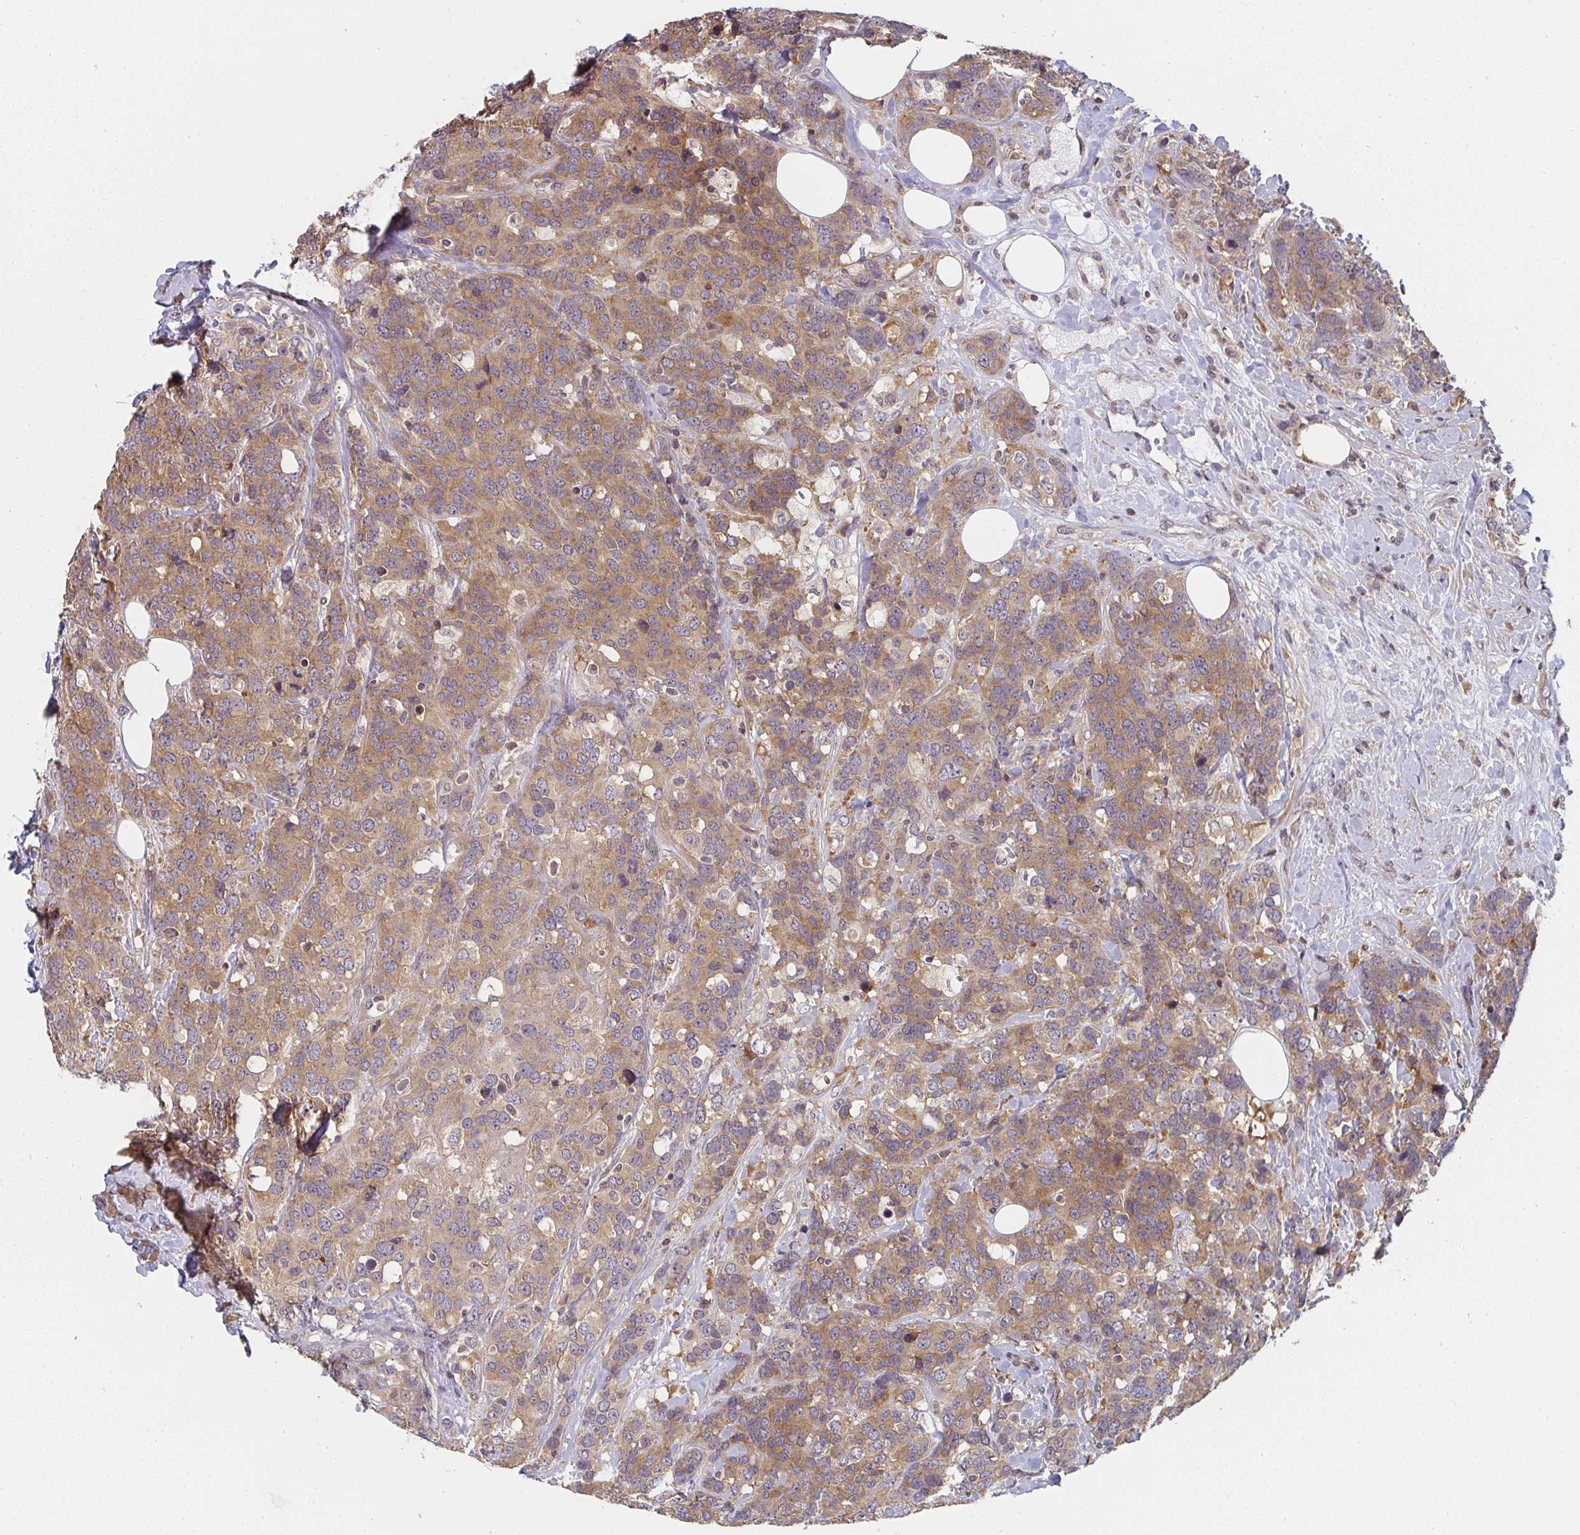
{"staining": {"intensity": "moderate", "quantity": ">75%", "location": "cytoplasmic/membranous"}, "tissue": "breast cancer", "cell_type": "Tumor cells", "image_type": "cancer", "snomed": [{"axis": "morphology", "description": "Lobular carcinoma"}, {"axis": "topography", "description": "Breast"}], "caption": "Brown immunohistochemical staining in breast cancer (lobular carcinoma) reveals moderate cytoplasmic/membranous expression in about >75% of tumor cells.", "gene": "RANGRF", "patient": {"sex": "female", "age": 59}}